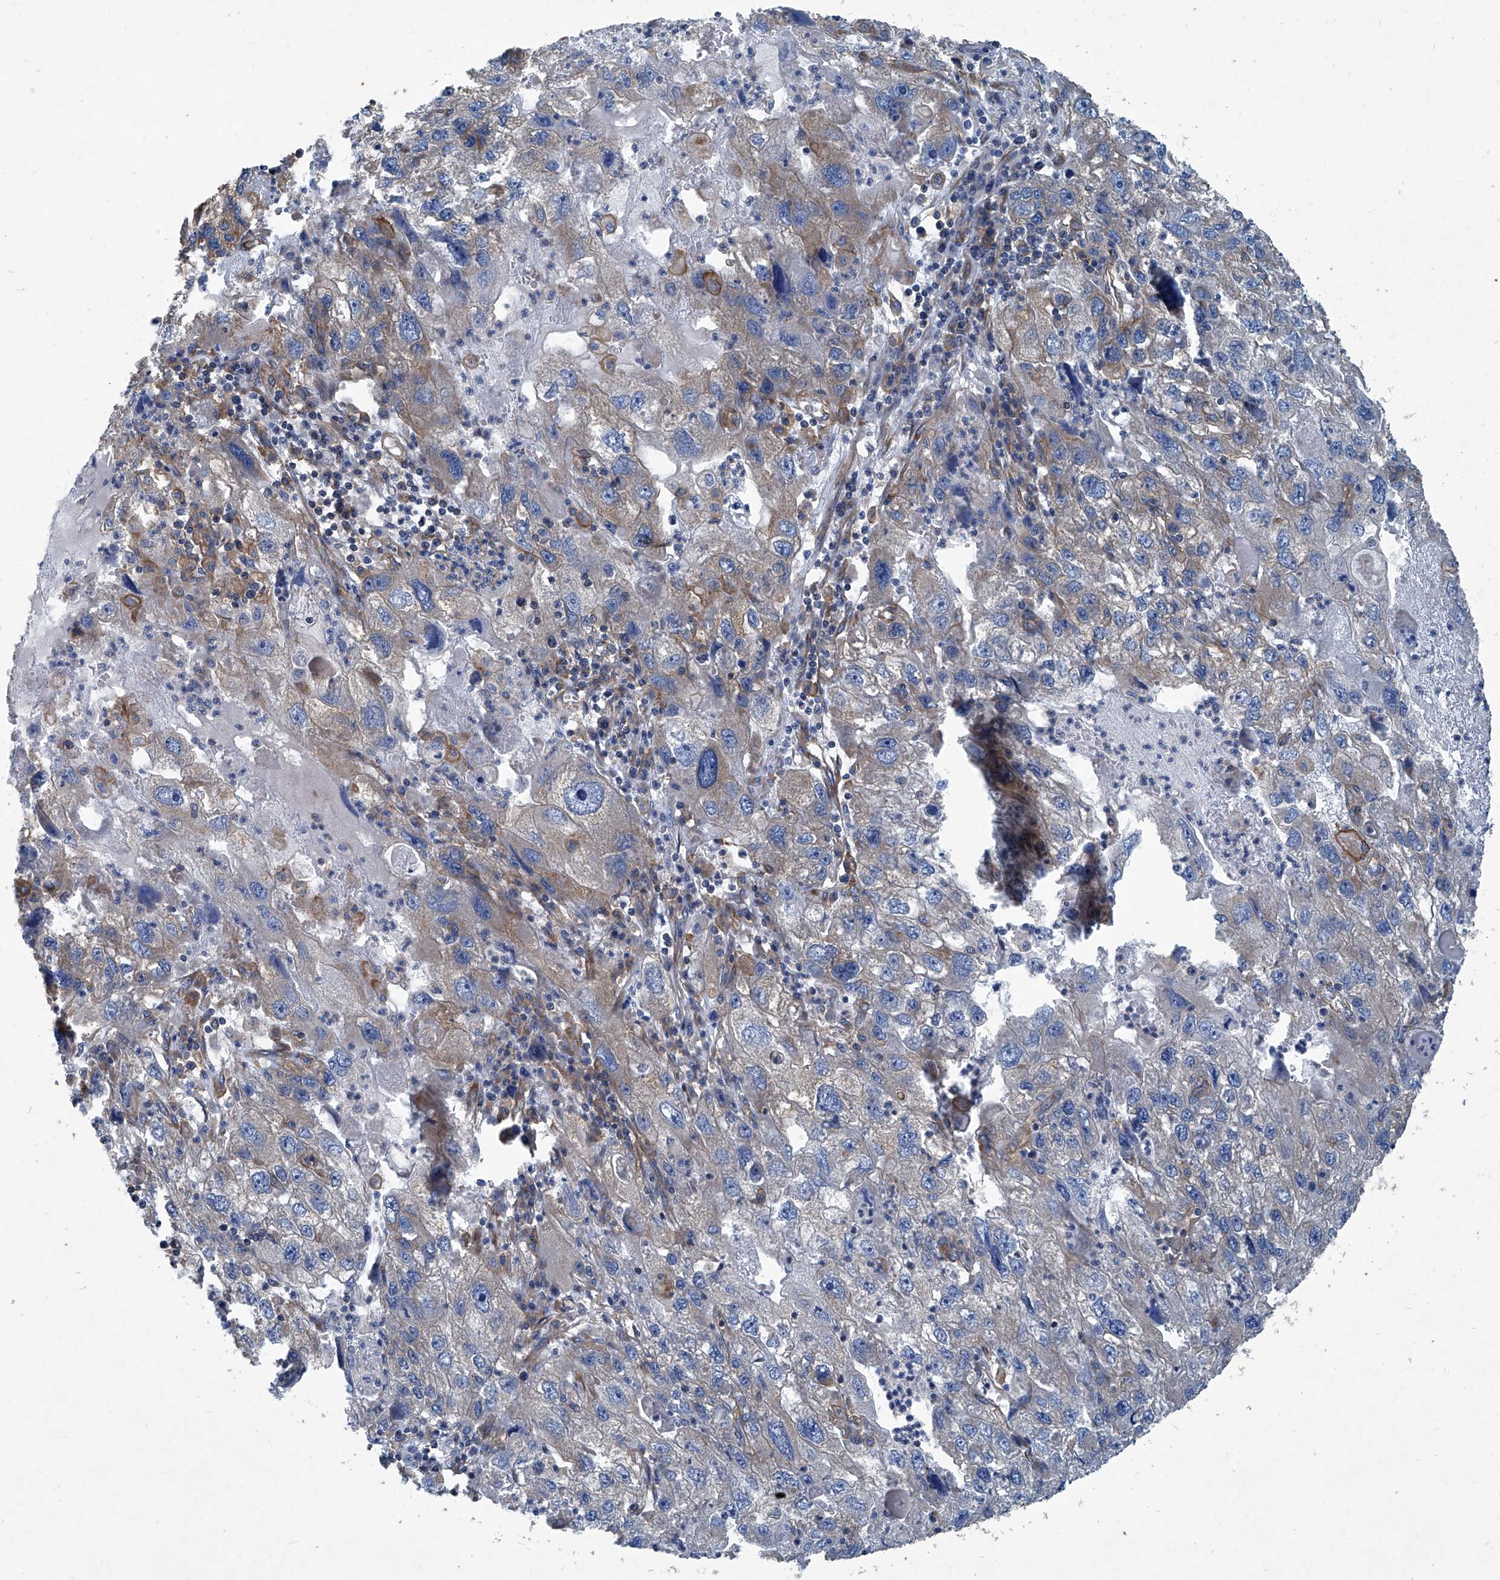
{"staining": {"intensity": "weak", "quantity": "<25%", "location": "cytoplasmic/membranous"}, "tissue": "endometrial cancer", "cell_type": "Tumor cells", "image_type": "cancer", "snomed": [{"axis": "morphology", "description": "Adenocarcinoma, NOS"}, {"axis": "topography", "description": "Endometrium"}], "caption": "Immunohistochemistry (IHC) histopathology image of endometrial cancer stained for a protein (brown), which displays no staining in tumor cells. Brightfield microscopy of IHC stained with DAB (3,3'-diaminobenzidine) (brown) and hematoxylin (blue), captured at high magnification.", "gene": "PIGH", "patient": {"sex": "female", "age": 49}}